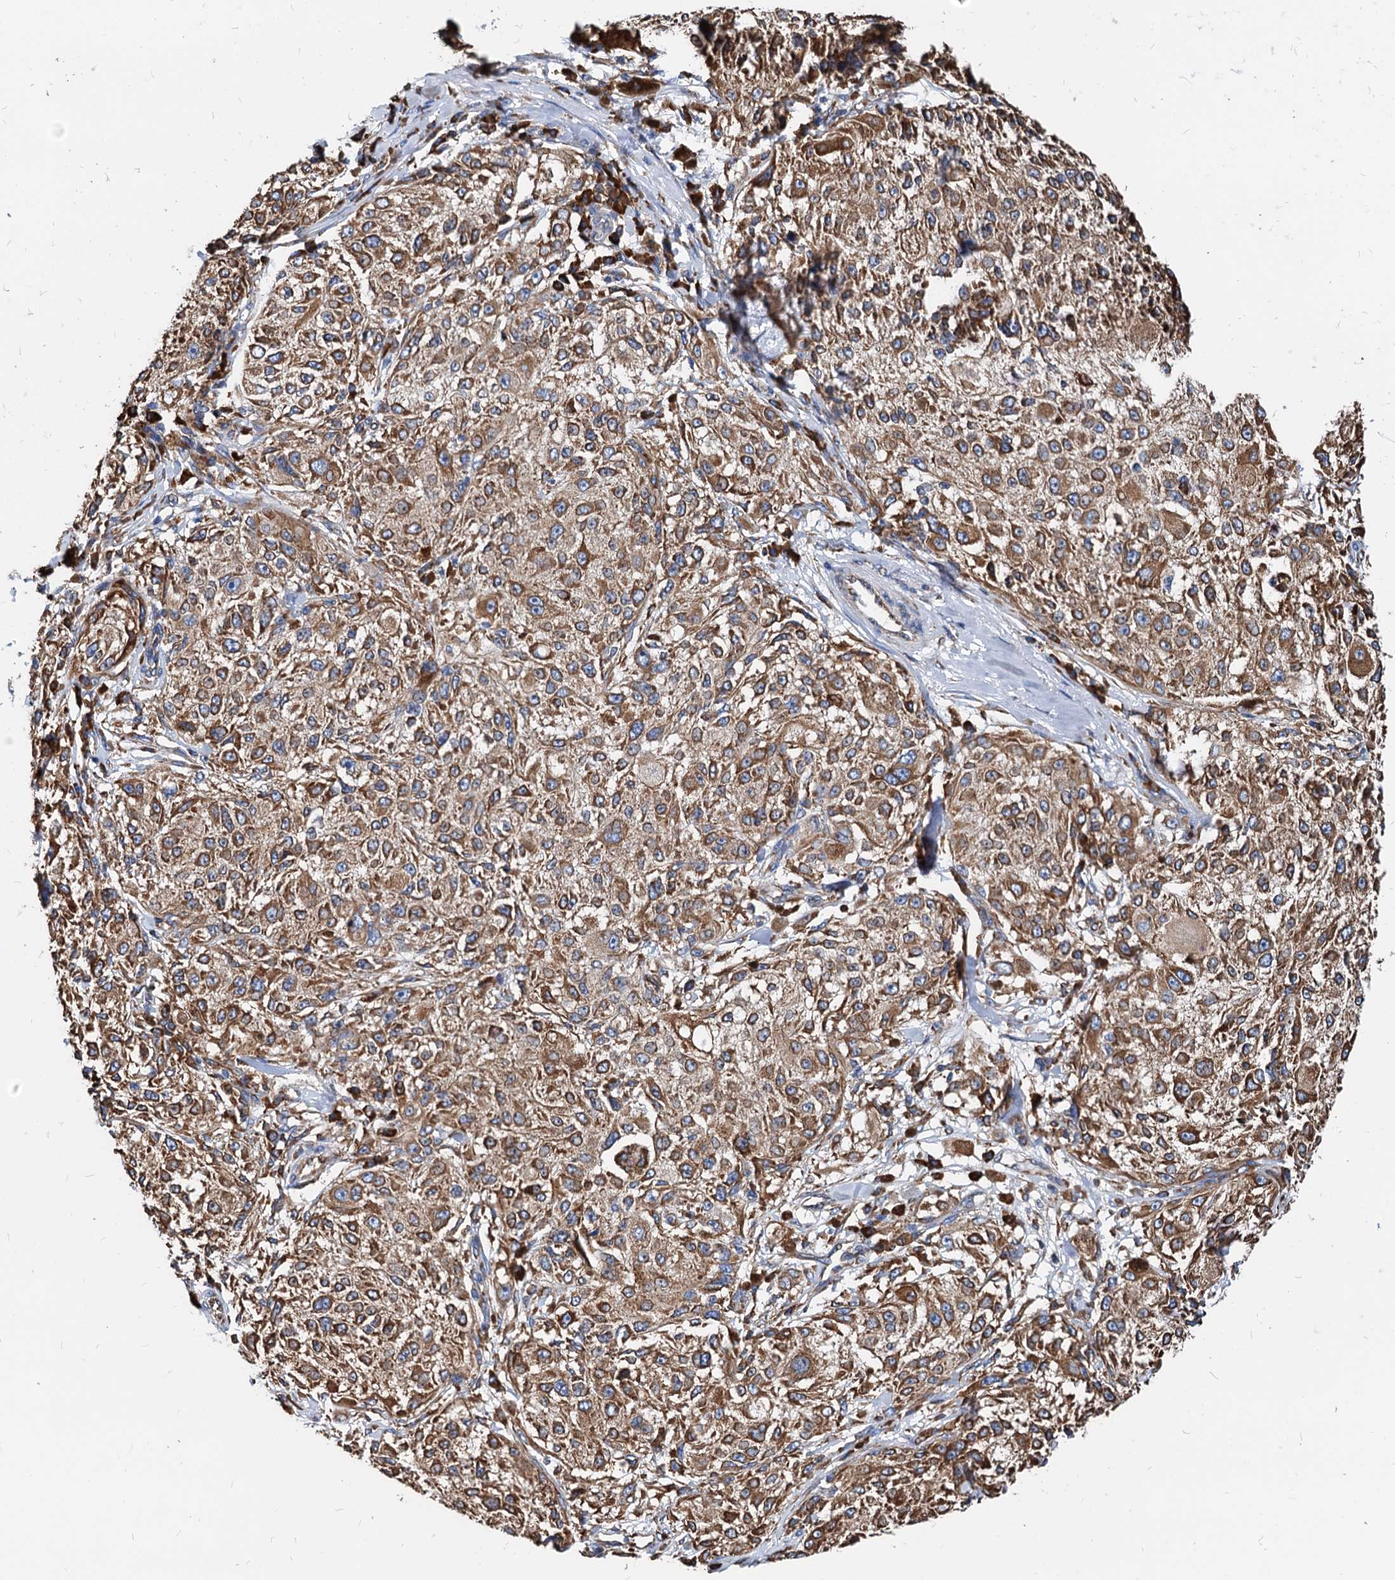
{"staining": {"intensity": "moderate", "quantity": ">75%", "location": "cytoplasmic/membranous"}, "tissue": "melanoma", "cell_type": "Tumor cells", "image_type": "cancer", "snomed": [{"axis": "morphology", "description": "Necrosis, NOS"}, {"axis": "morphology", "description": "Malignant melanoma, NOS"}, {"axis": "topography", "description": "Skin"}], "caption": "Immunohistochemical staining of malignant melanoma reveals medium levels of moderate cytoplasmic/membranous positivity in approximately >75% of tumor cells.", "gene": "HSPA5", "patient": {"sex": "female", "age": 87}}